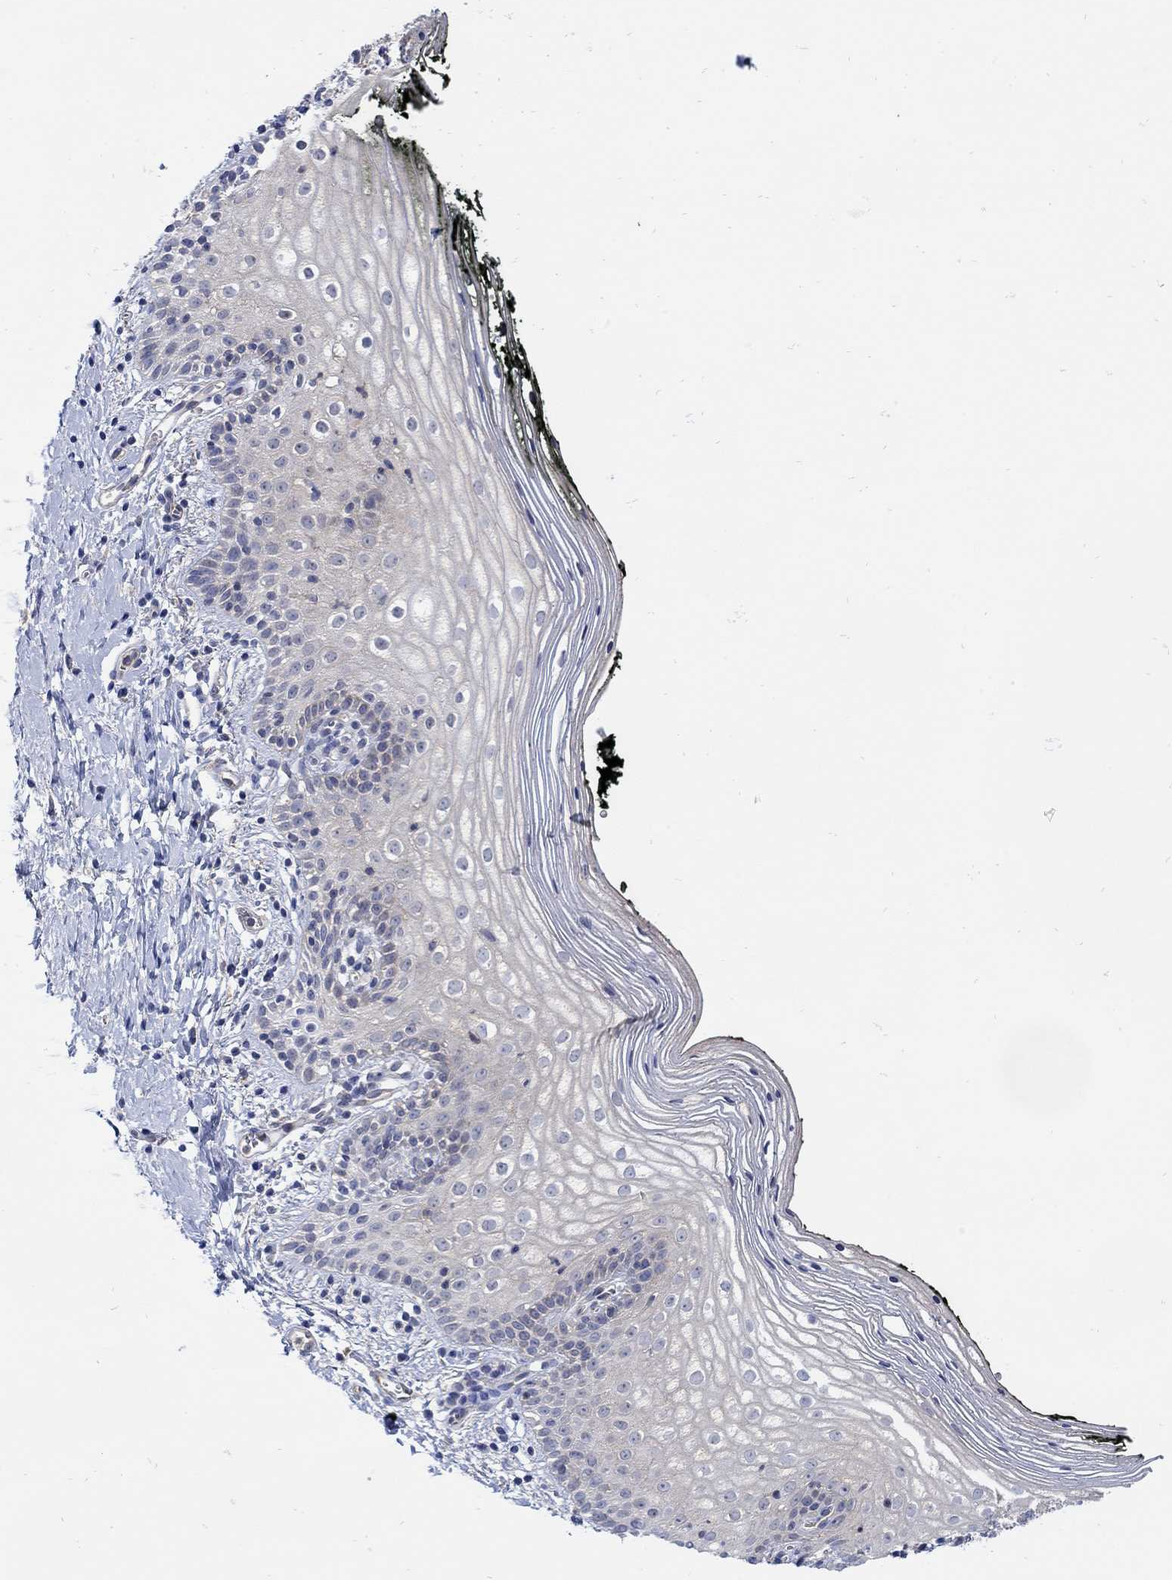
{"staining": {"intensity": "negative", "quantity": "none", "location": "none"}, "tissue": "vagina", "cell_type": "Squamous epithelial cells", "image_type": "normal", "snomed": [{"axis": "morphology", "description": "Normal tissue, NOS"}, {"axis": "topography", "description": "Vagina"}], "caption": "Benign vagina was stained to show a protein in brown. There is no significant staining in squamous epithelial cells.", "gene": "TEKT3", "patient": {"sex": "female", "age": 47}}